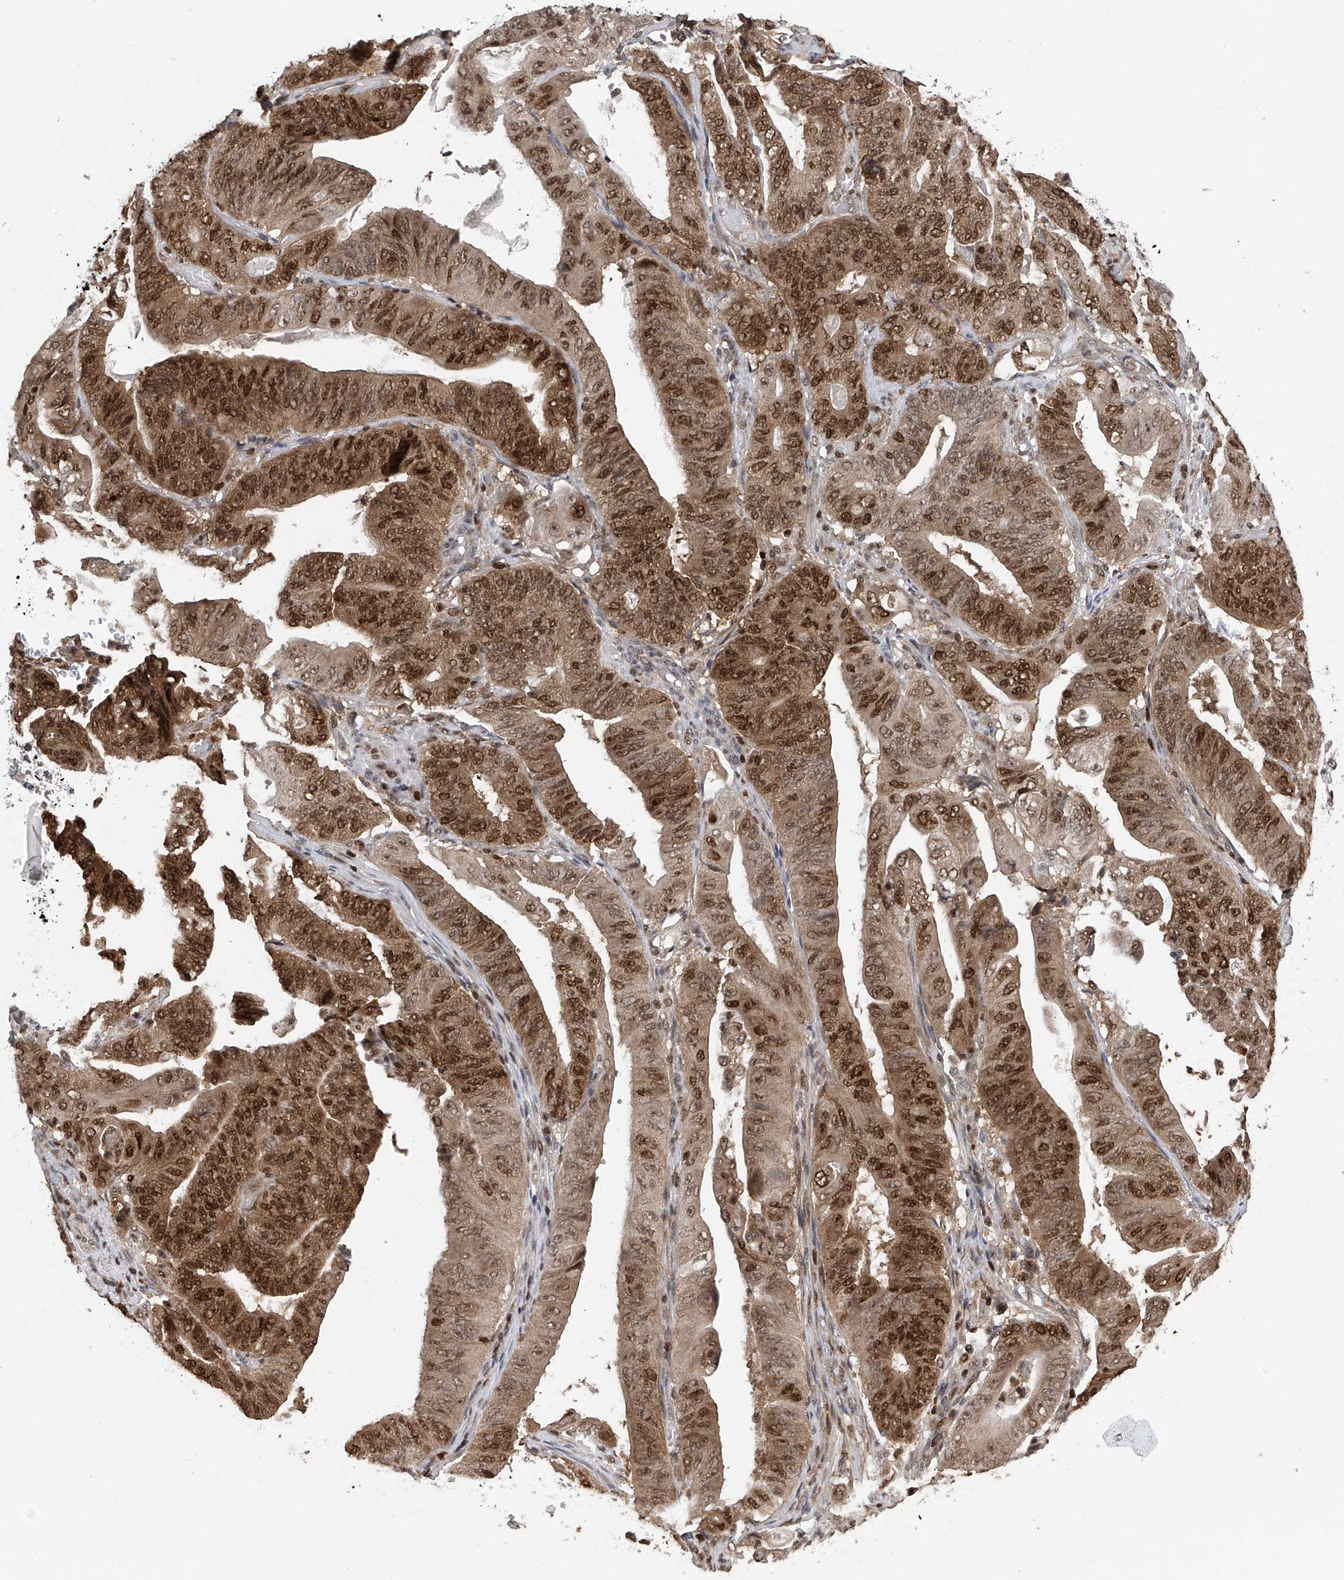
{"staining": {"intensity": "strong", "quantity": ">75%", "location": "cytoplasmic/membranous,nuclear"}, "tissue": "stomach cancer", "cell_type": "Tumor cells", "image_type": "cancer", "snomed": [{"axis": "morphology", "description": "Adenocarcinoma, NOS"}, {"axis": "topography", "description": "Stomach"}], "caption": "A brown stain shows strong cytoplasmic/membranous and nuclear staining of a protein in human stomach cancer tumor cells.", "gene": "DNAJC9", "patient": {"sex": "female", "age": 73}}